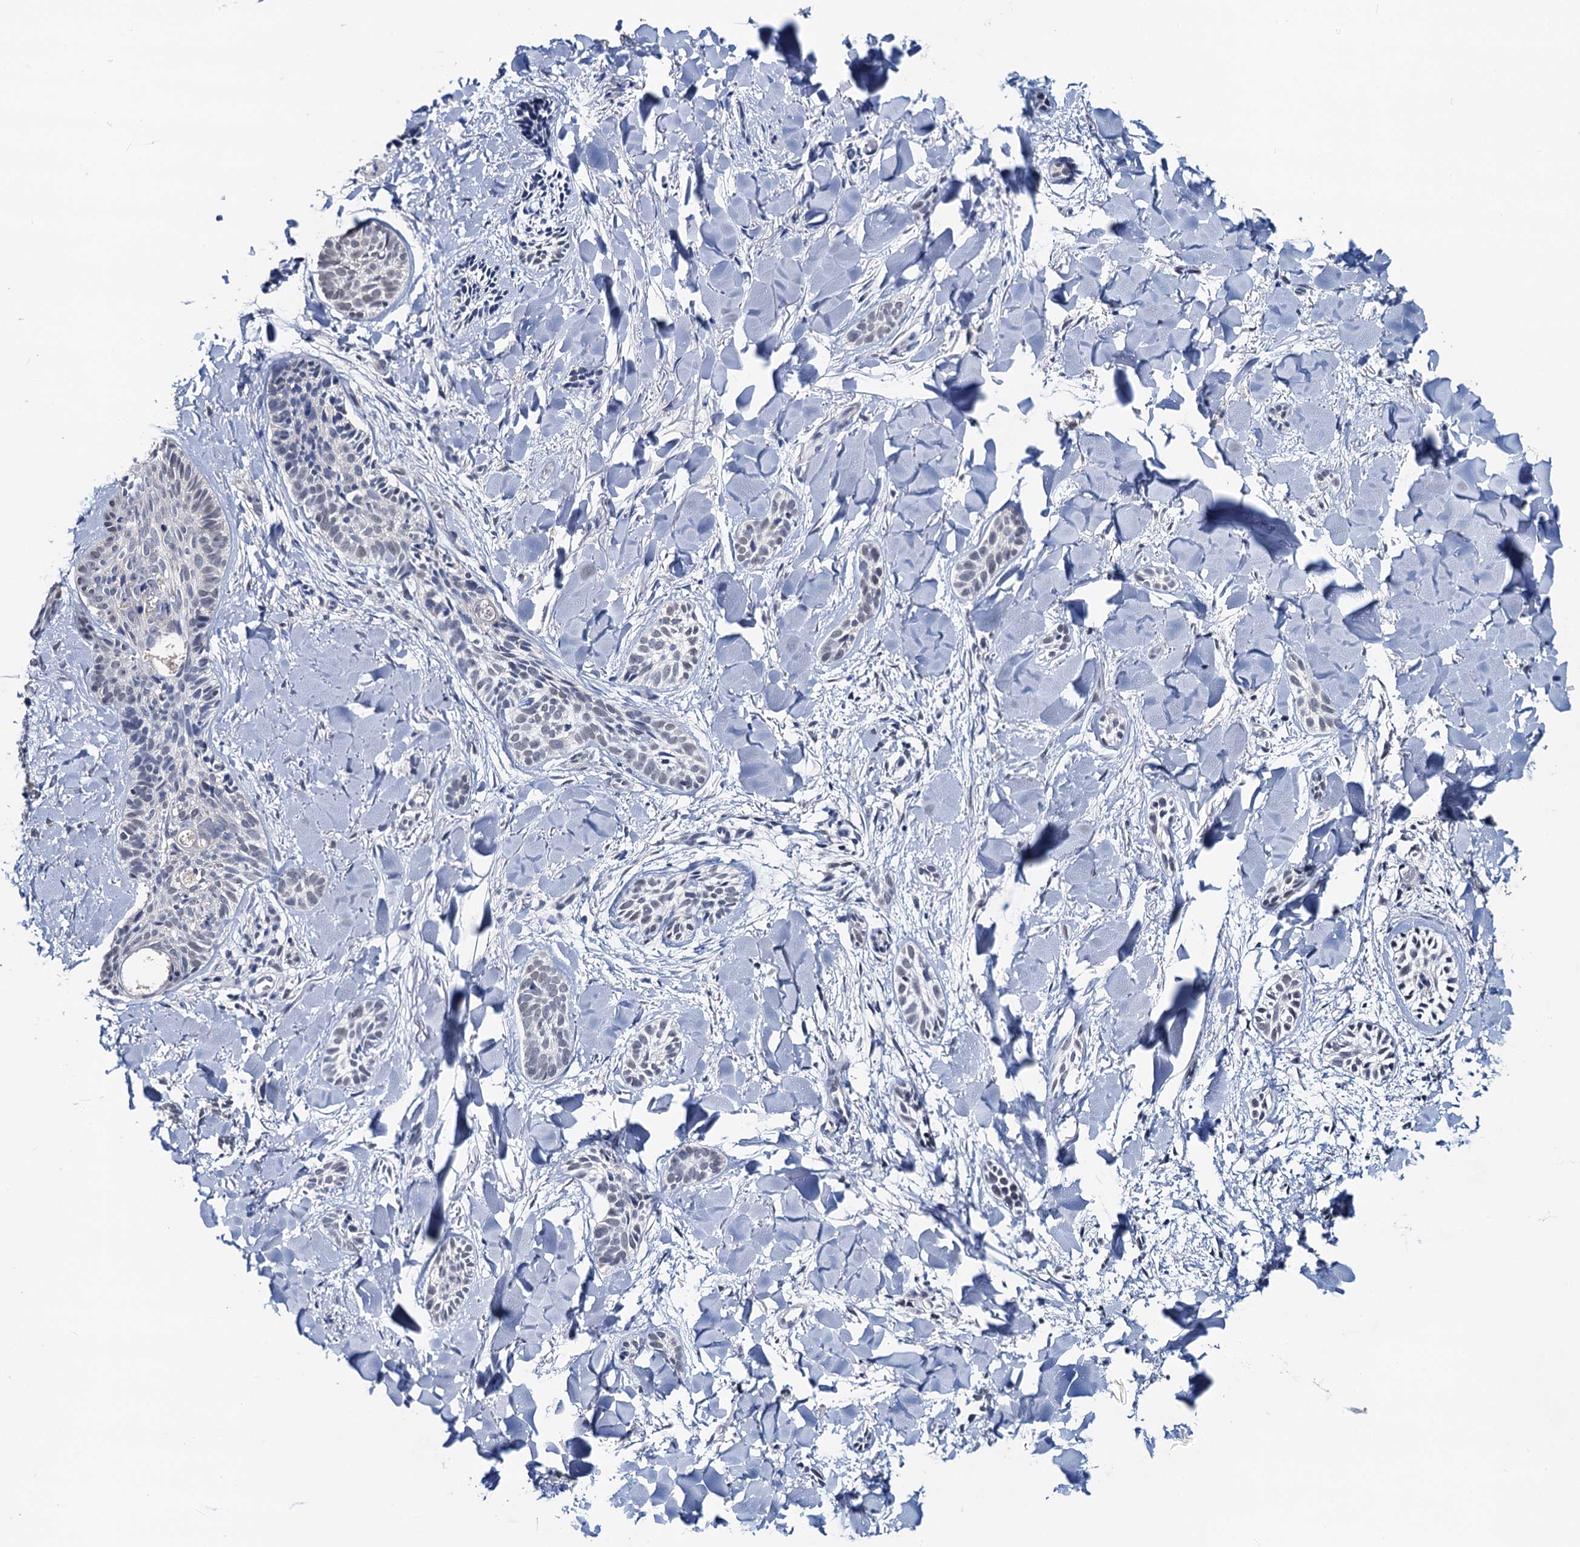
{"staining": {"intensity": "negative", "quantity": "none", "location": "none"}, "tissue": "skin cancer", "cell_type": "Tumor cells", "image_type": "cancer", "snomed": [{"axis": "morphology", "description": "Basal cell carcinoma"}, {"axis": "topography", "description": "Skin"}], "caption": "Micrograph shows no significant protein expression in tumor cells of skin cancer. The staining is performed using DAB brown chromogen with nuclei counter-stained in using hematoxylin.", "gene": "RTKN2", "patient": {"sex": "female", "age": 59}}